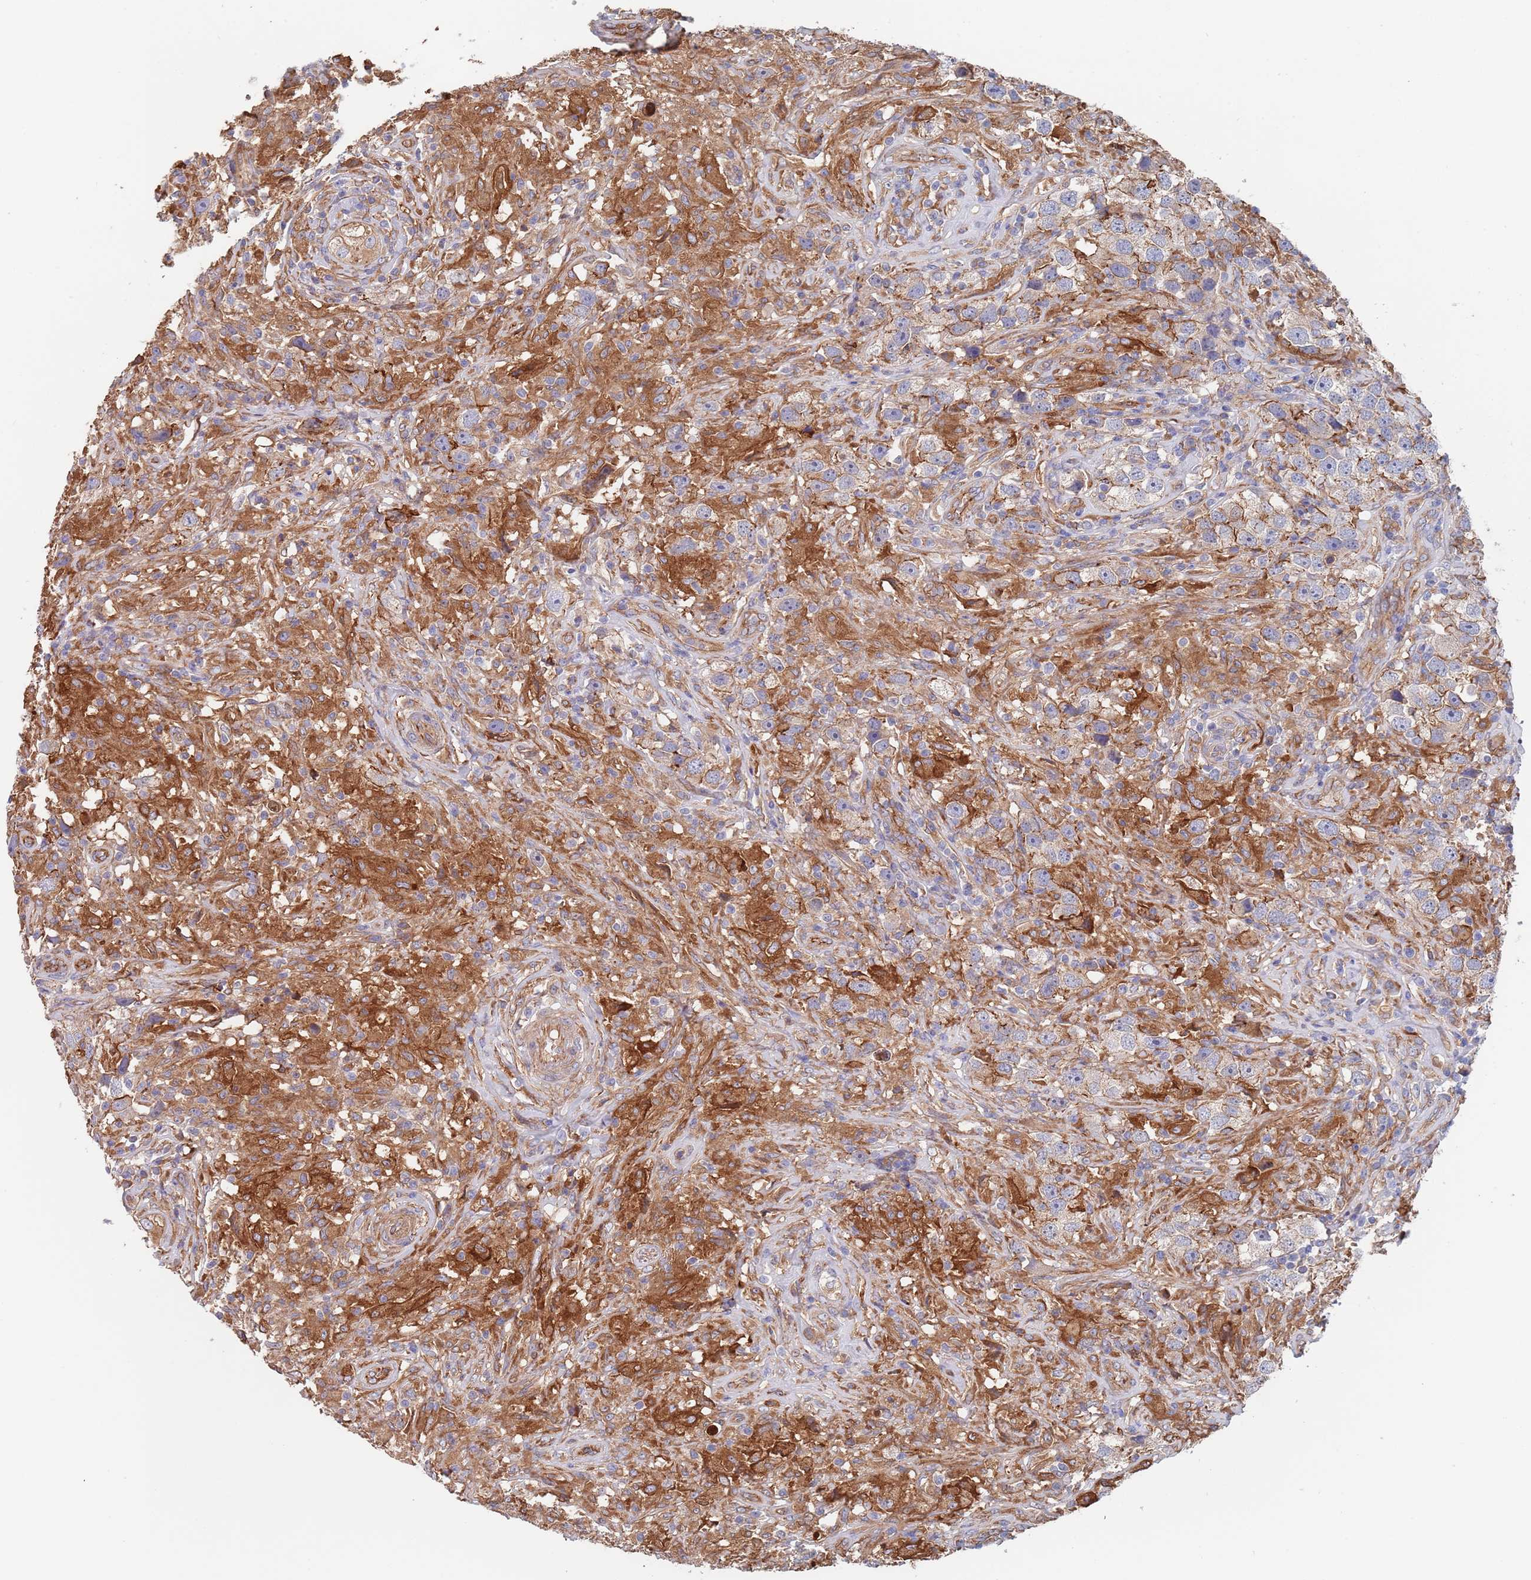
{"staining": {"intensity": "moderate", "quantity": ">75%", "location": "cytoplasmic/membranous"}, "tissue": "testis cancer", "cell_type": "Tumor cells", "image_type": "cancer", "snomed": [{"axis": "morphology", "description": "Seminoma, NOS"}, {"axis": "topography", "description": "Testis"}], "caption": "Testis cancer stained with DAB immunohistochemistry displays medium levels of moderate cytoplasmic/membranous expression in approximately >75% of tumor cells.", "gene": "DCUN1D3", "patient": {"sex": "male", "age": 49}}